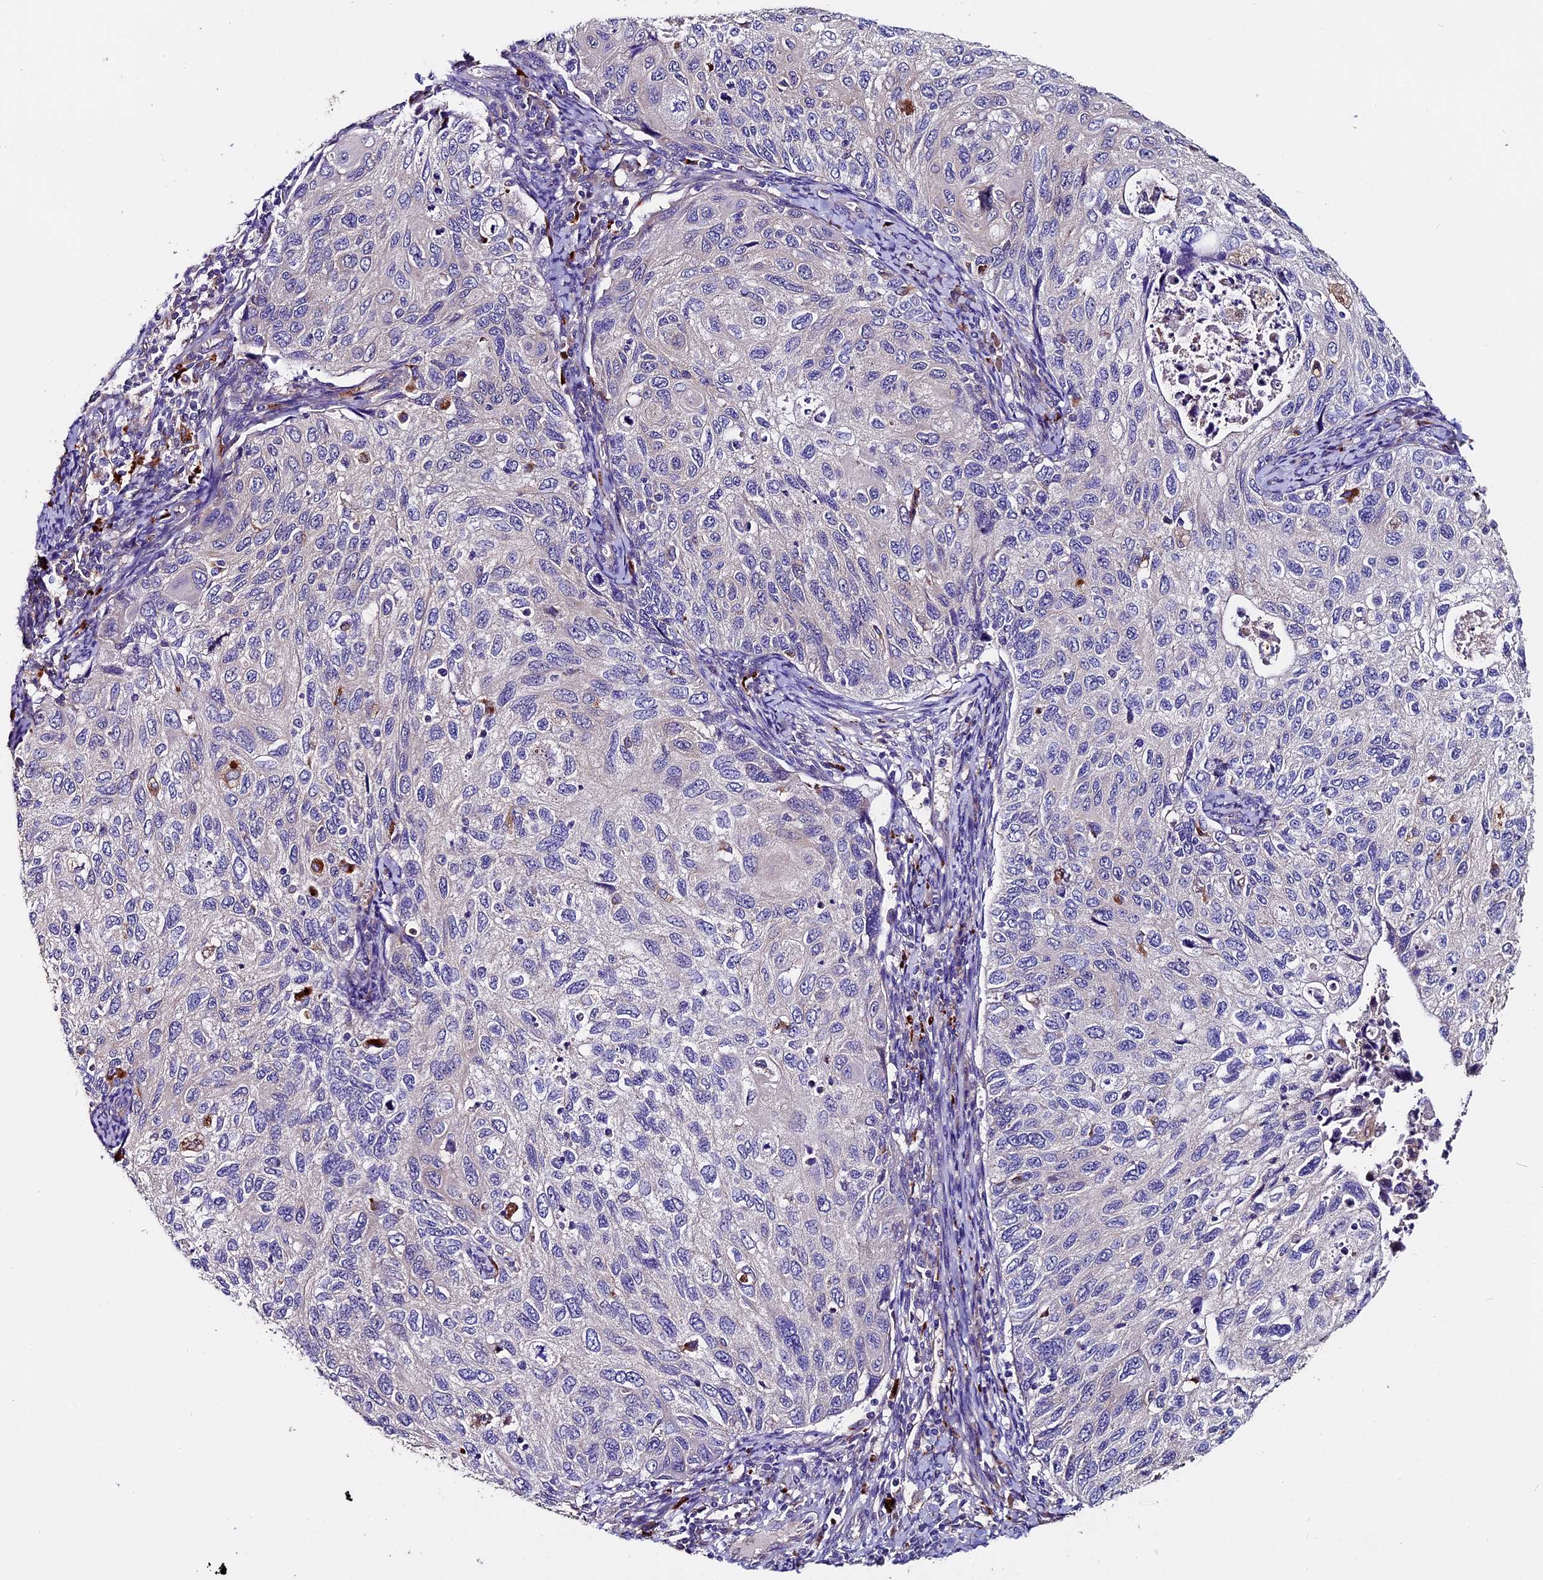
{"staining": {"intensity": "negative", "quantity": "none", "location": "none"}, "tissue": "cervical cancer", "cell_type": "Tumor cells", "image_type": "cancer", "snomed": [{"axis": "morphology", "description": "Squamous cell carcinoma, NOS"}, {"axis": "topography", "description": "Cervix"}], "caption": "Tumor cells are negative for protein expression in human cervical cancer.", "gene": "CLN5", "patient": {"sex": "female", "age": 70}}